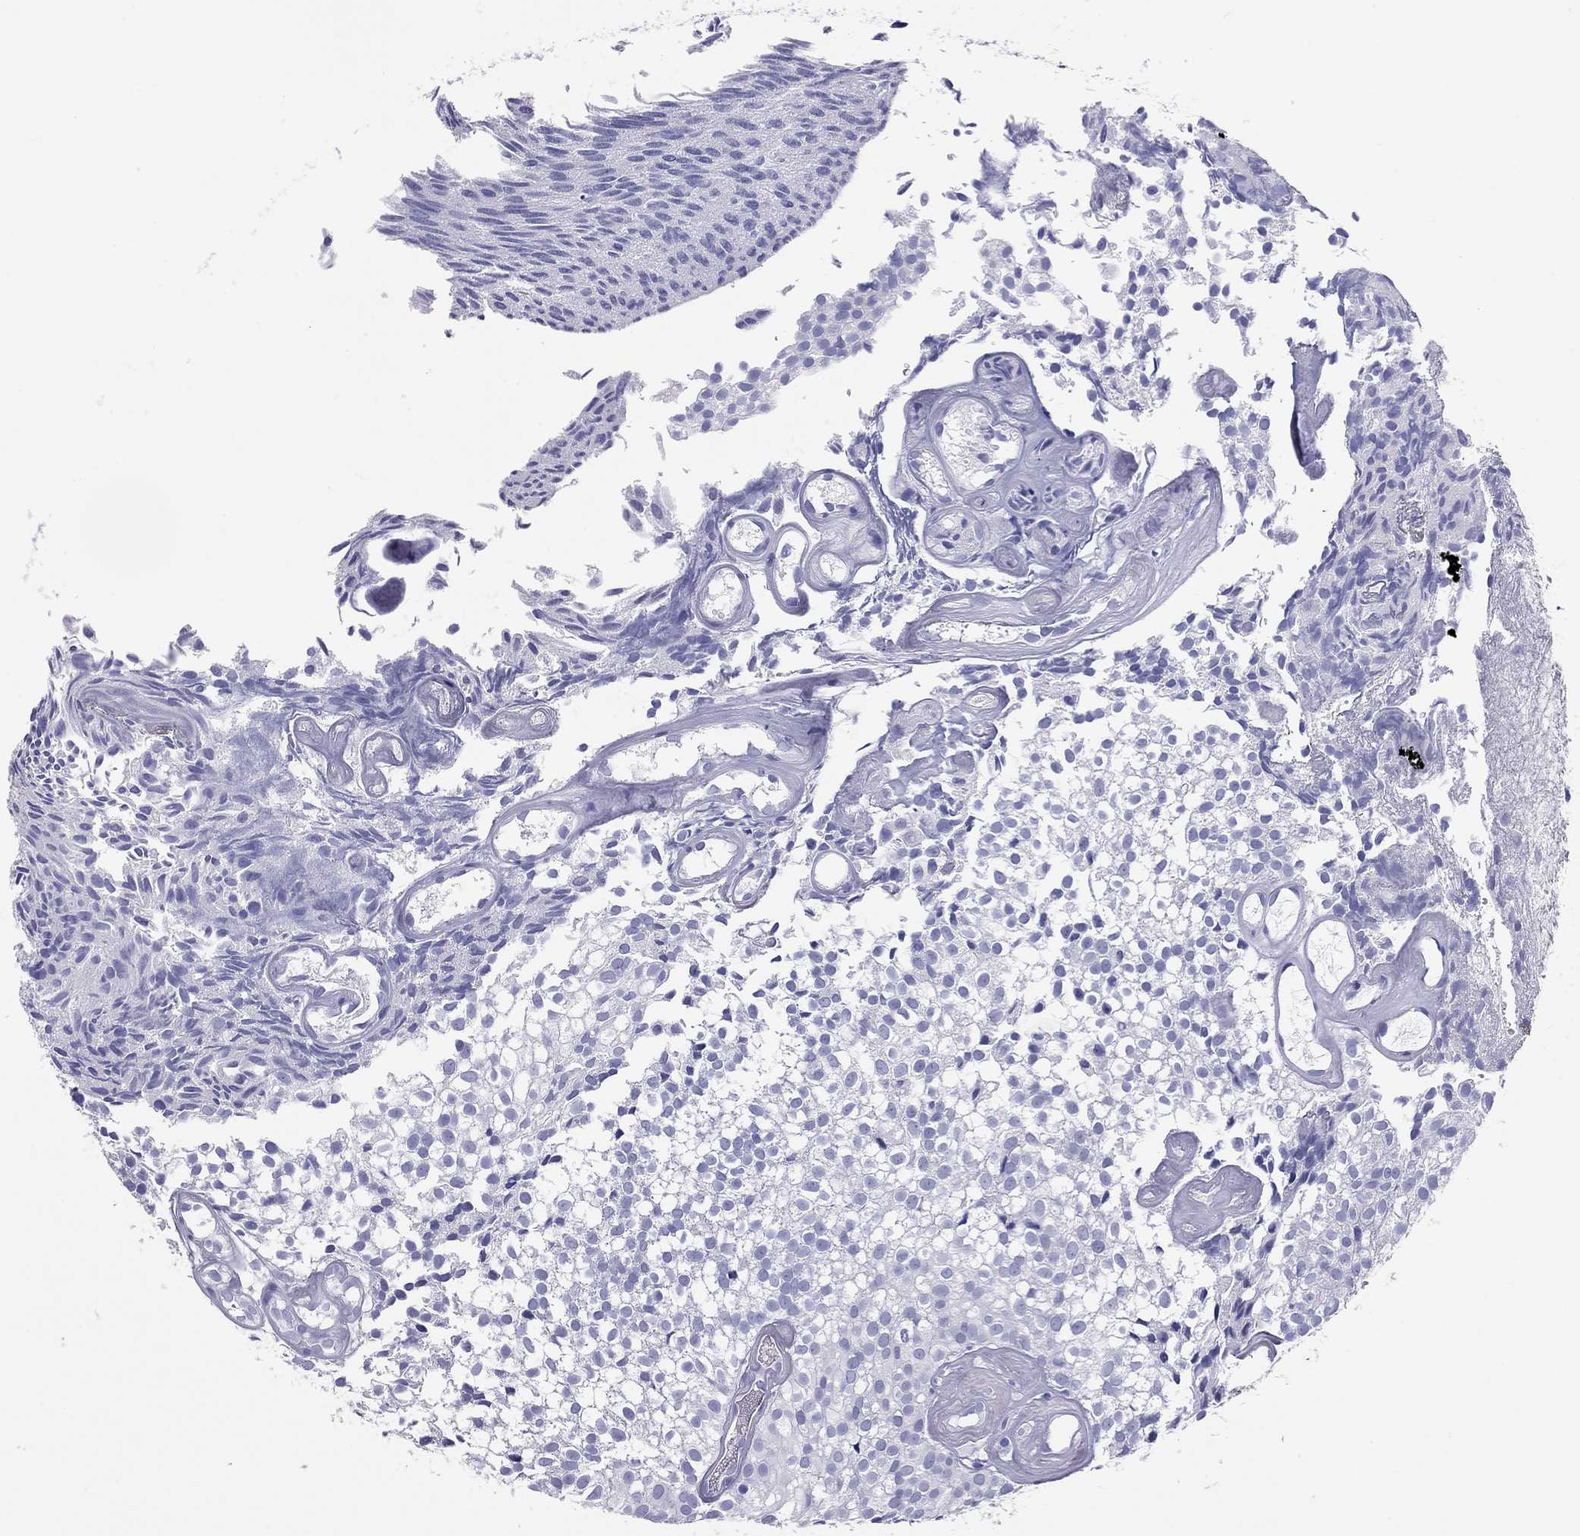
{"staining": {"intensity": "negative", "quantity": "none", "location": "none"}, "tissue": "urothelial cancer", "cell_type": "Tumor cells", "image_type": "cancer", "snomed": [{"axis": "morphology", "description": "Urothelial carcinoma, Low grade"}, {"axis": "topography", "description": "Urinary bladder"}], "caption": "Histopathology image shows no protein positivity in tumor cells of urothelial cancer tissue.", "gene": "DPY19L2", "patient": {"sex": "male", "age": 89}}